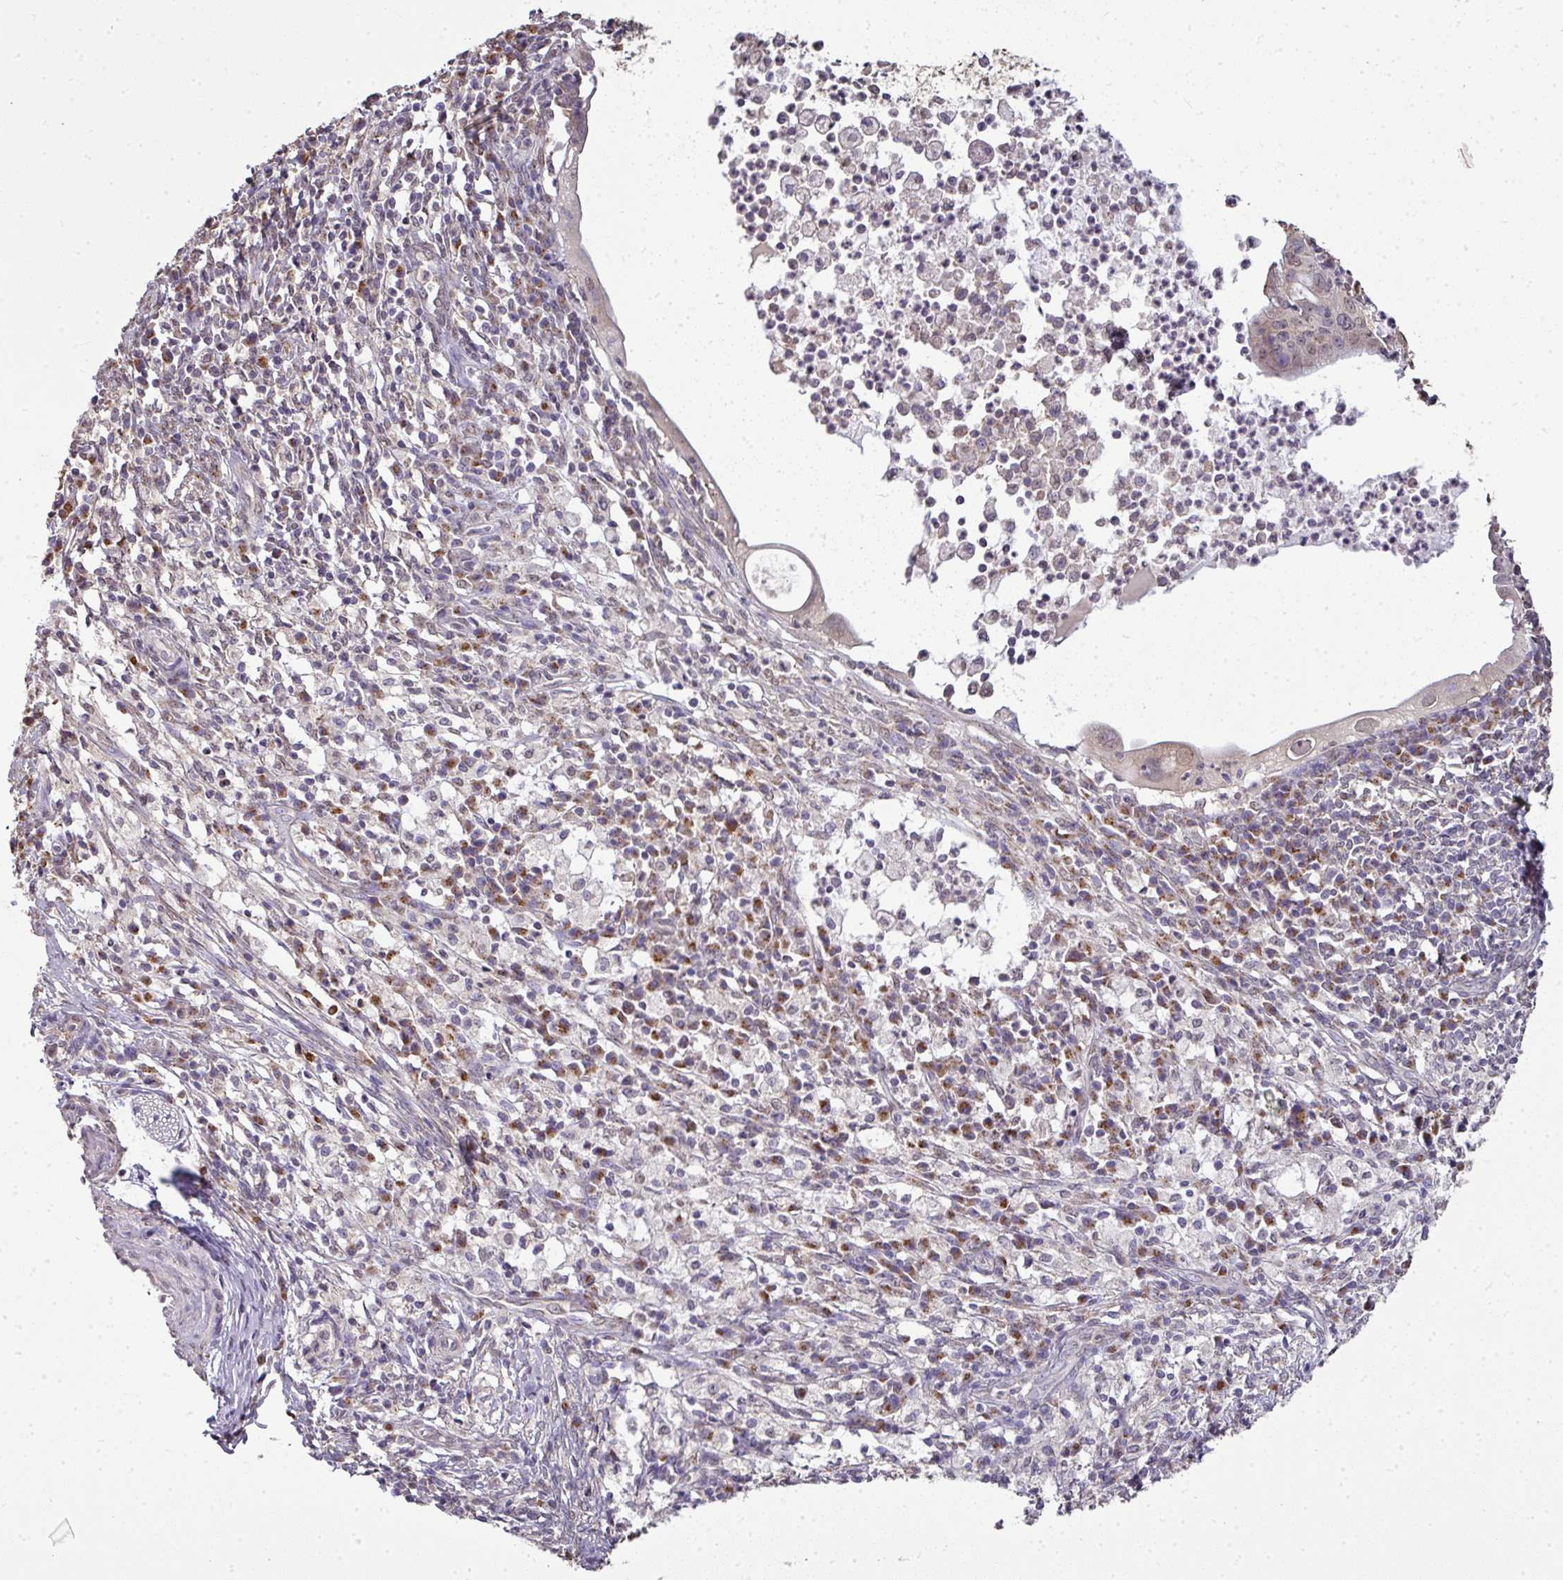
{"staining": {"intensity": "weak", "quantity": "<25%", "location": "cytoplasmic/membranous"}, "tissue": "cervical cancer", "cell_type": "Tumor cells", "image_type": "cancer", "snomed": [{"axis": "morphology", "description": "Adenocarcinoma, NOS"}, {"axis": "topography", "description": "Cervix"}], "caption": "This is an IHC image of cervical cancer (adenocarcinoma). There is no expression in tumor cells.", "gene": "JPH2", "patient": {"sex": "female", "age": 36}}